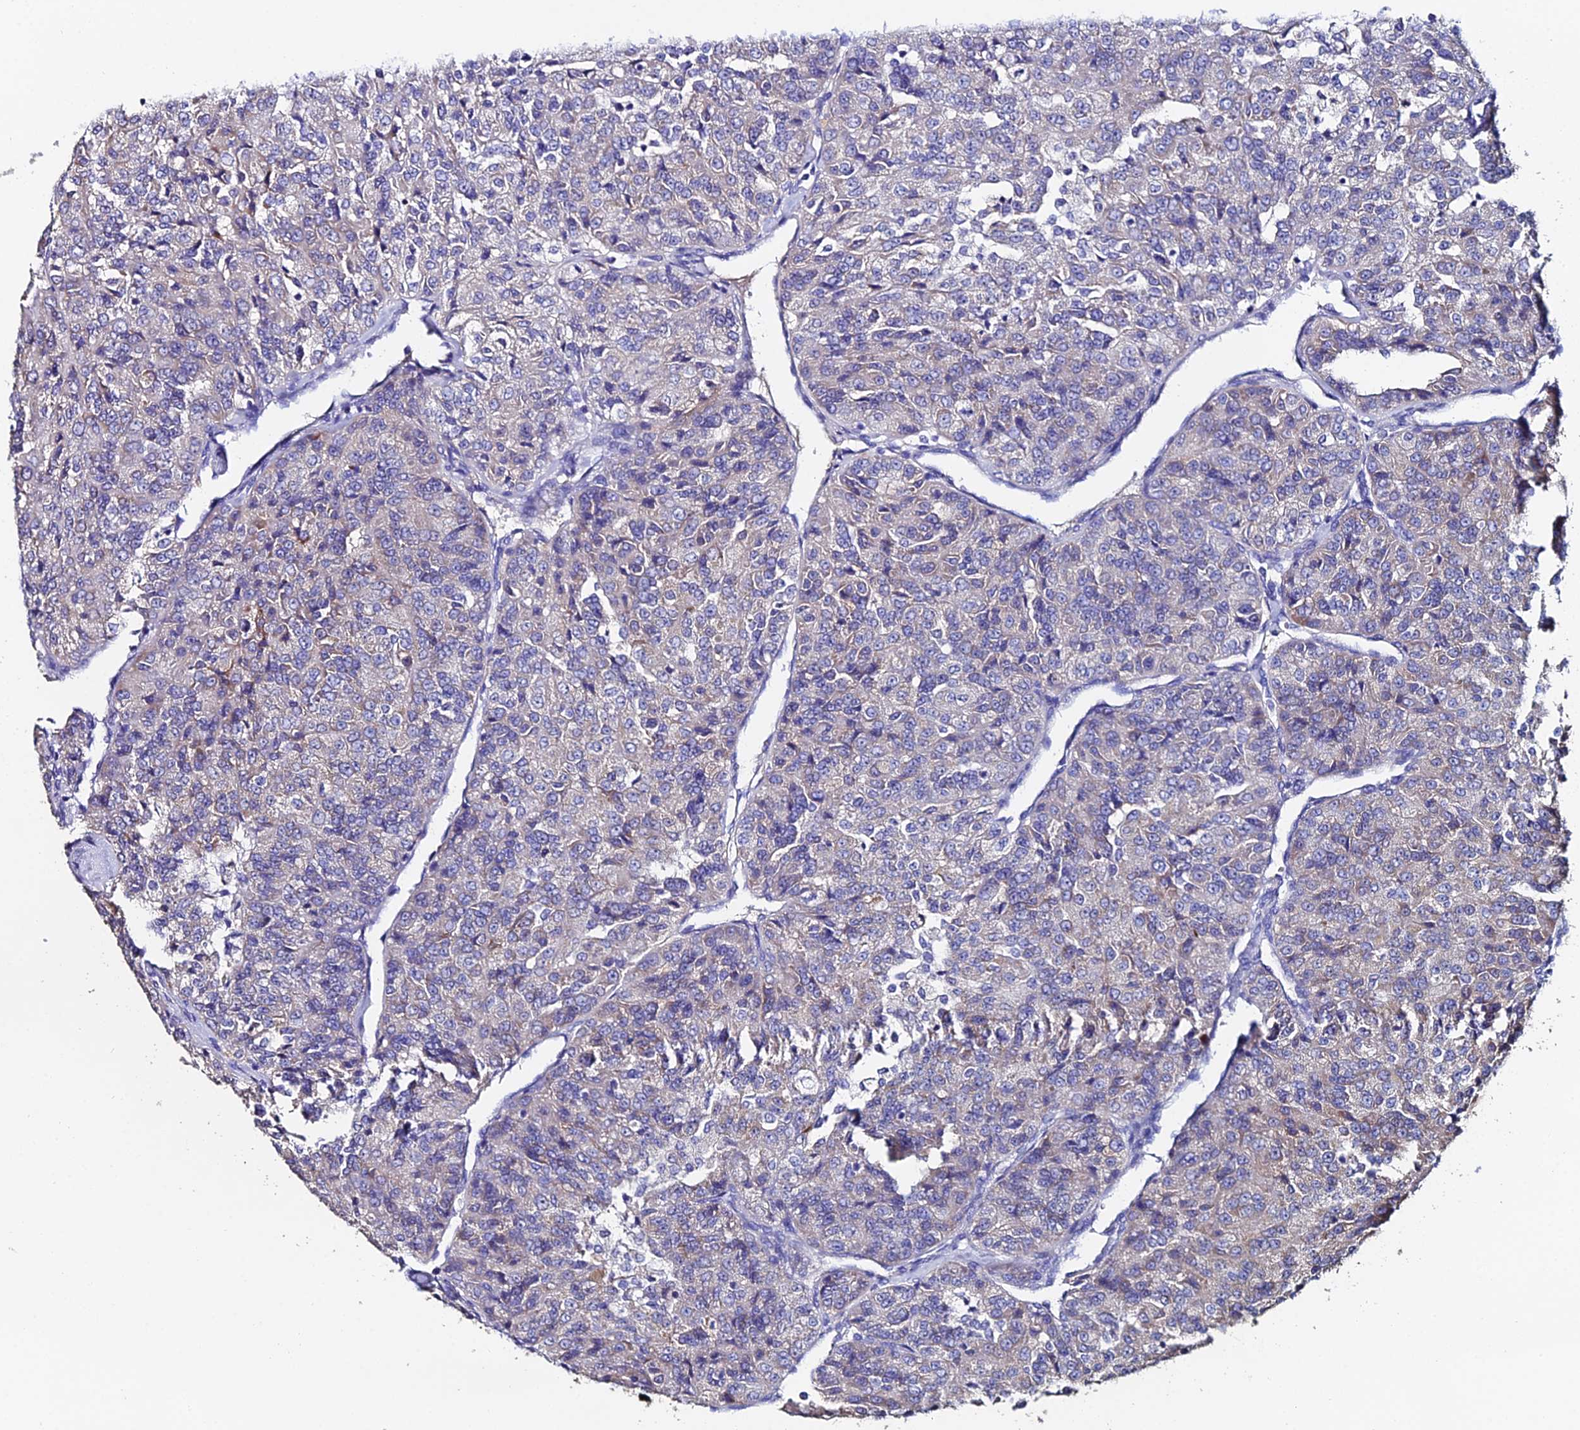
{"staining": {"intensity": "weak", "quantity": "<25%", "location": "cytoplasmic/membranous"}, "tissue": "renal cancer", "cell_type": "Tumor cells", "image_type": "cancer", "snomed": [{"axis": "morphology", "description": "Adenocarcinoma, NOS"}, {"axis": "topography", "description": "Kidney"}], "caption": "Tumor cells show no significant positivity in adenocarcinoma (renal).", "gene": "ESRRG", "patient": {"sex": "female", "age": 63}}